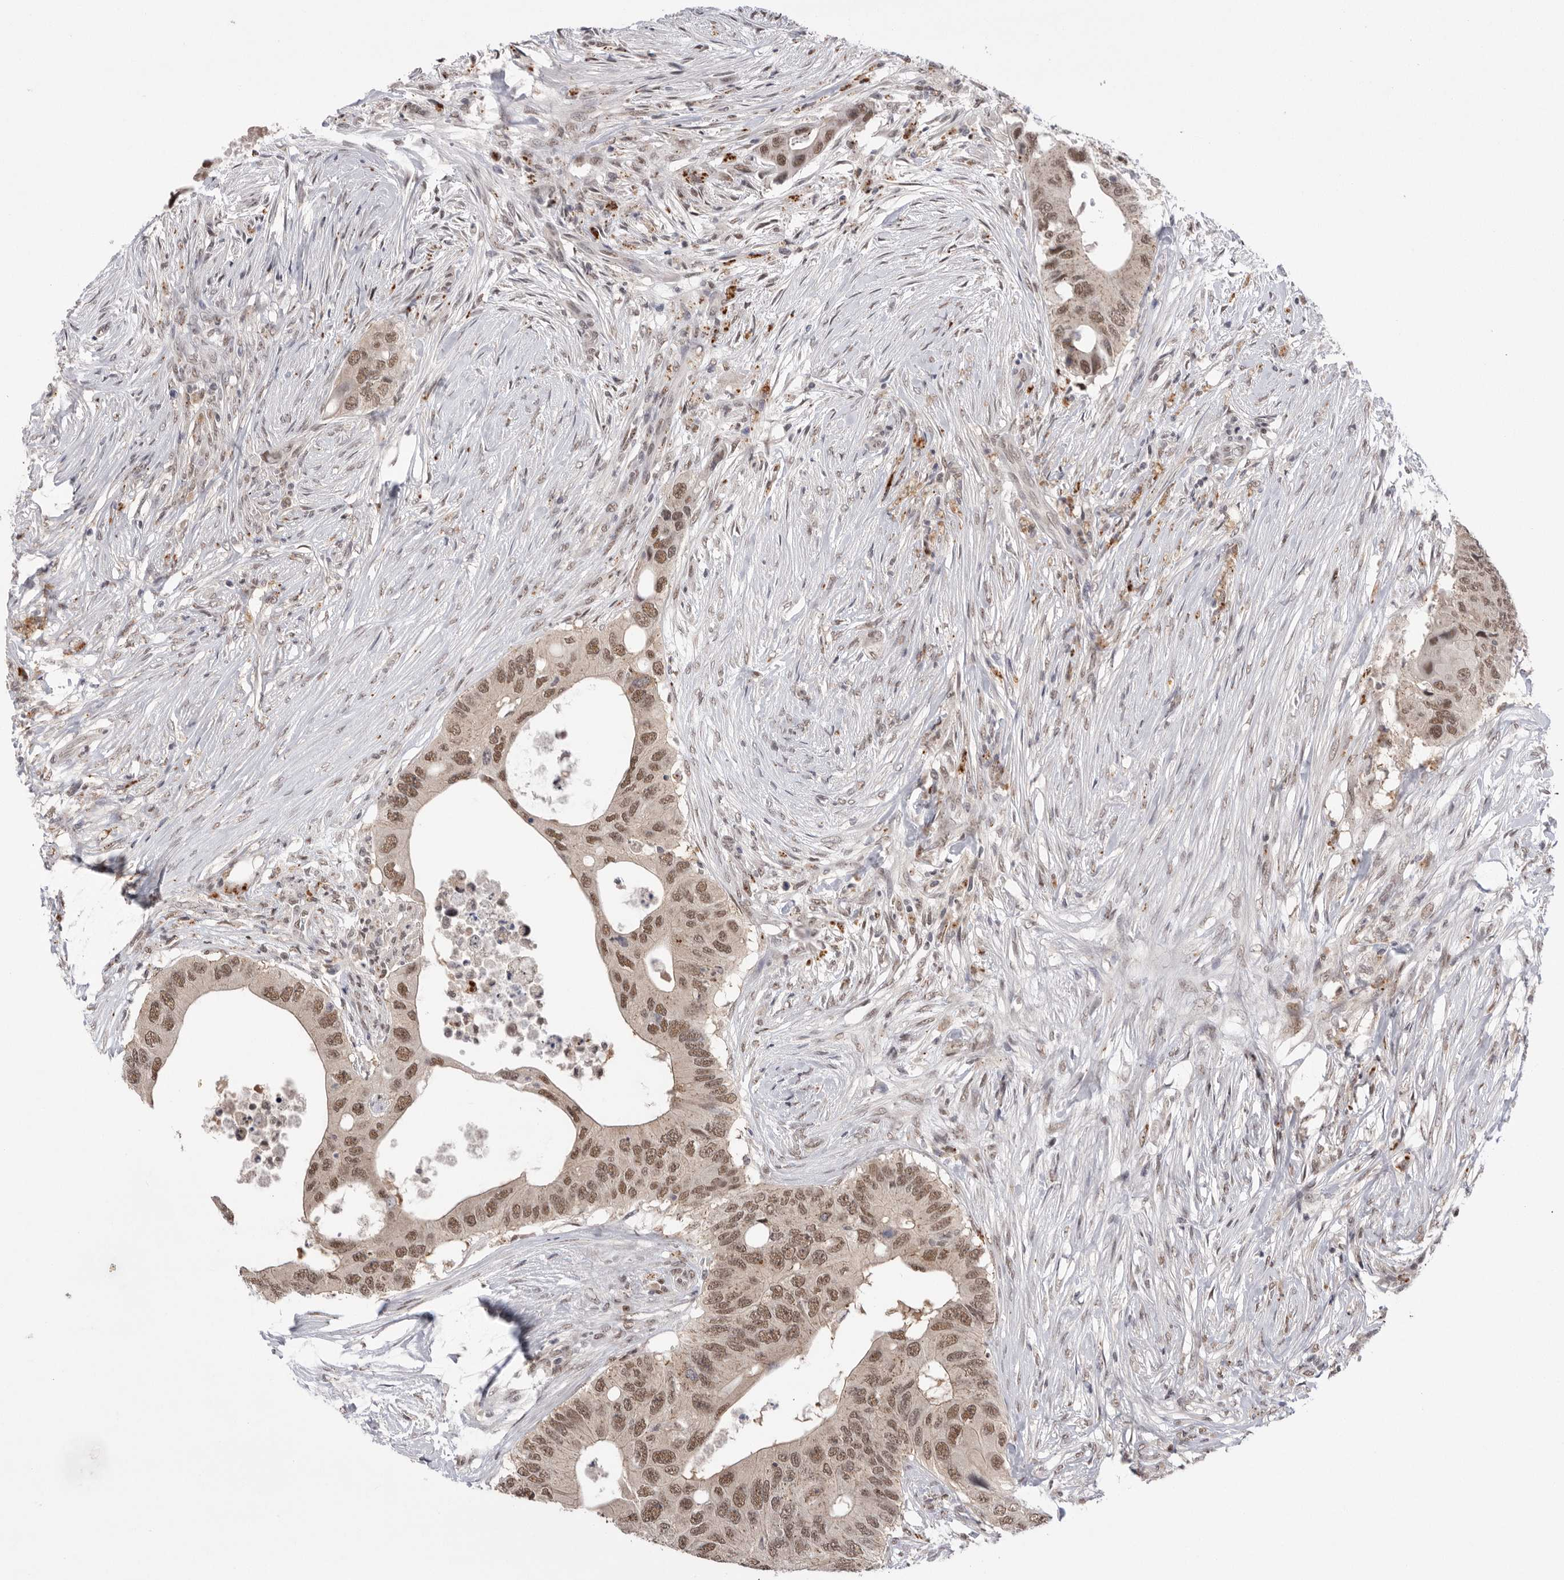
{"staining": {"intensity": "moderate", "quantity": ">75%", "location": "nuclear"}, "tissue": "colorectal cancer", "cell_type": "Tumor cells", "image_type": "cancer", "snomed": [{"axis": "morphology", "description": "Adenocarcinoma, NOS"}, {"axis": "topography", "description": "Colon"}], "caption": "Adenocarcinoma (colorectal) stained with immunohistochemistry demonstrates moderate nuclear expression in about >75% of tumor cells.", "gene": "BCLAF3", "patient": {"sex": "male", "age": 71}}